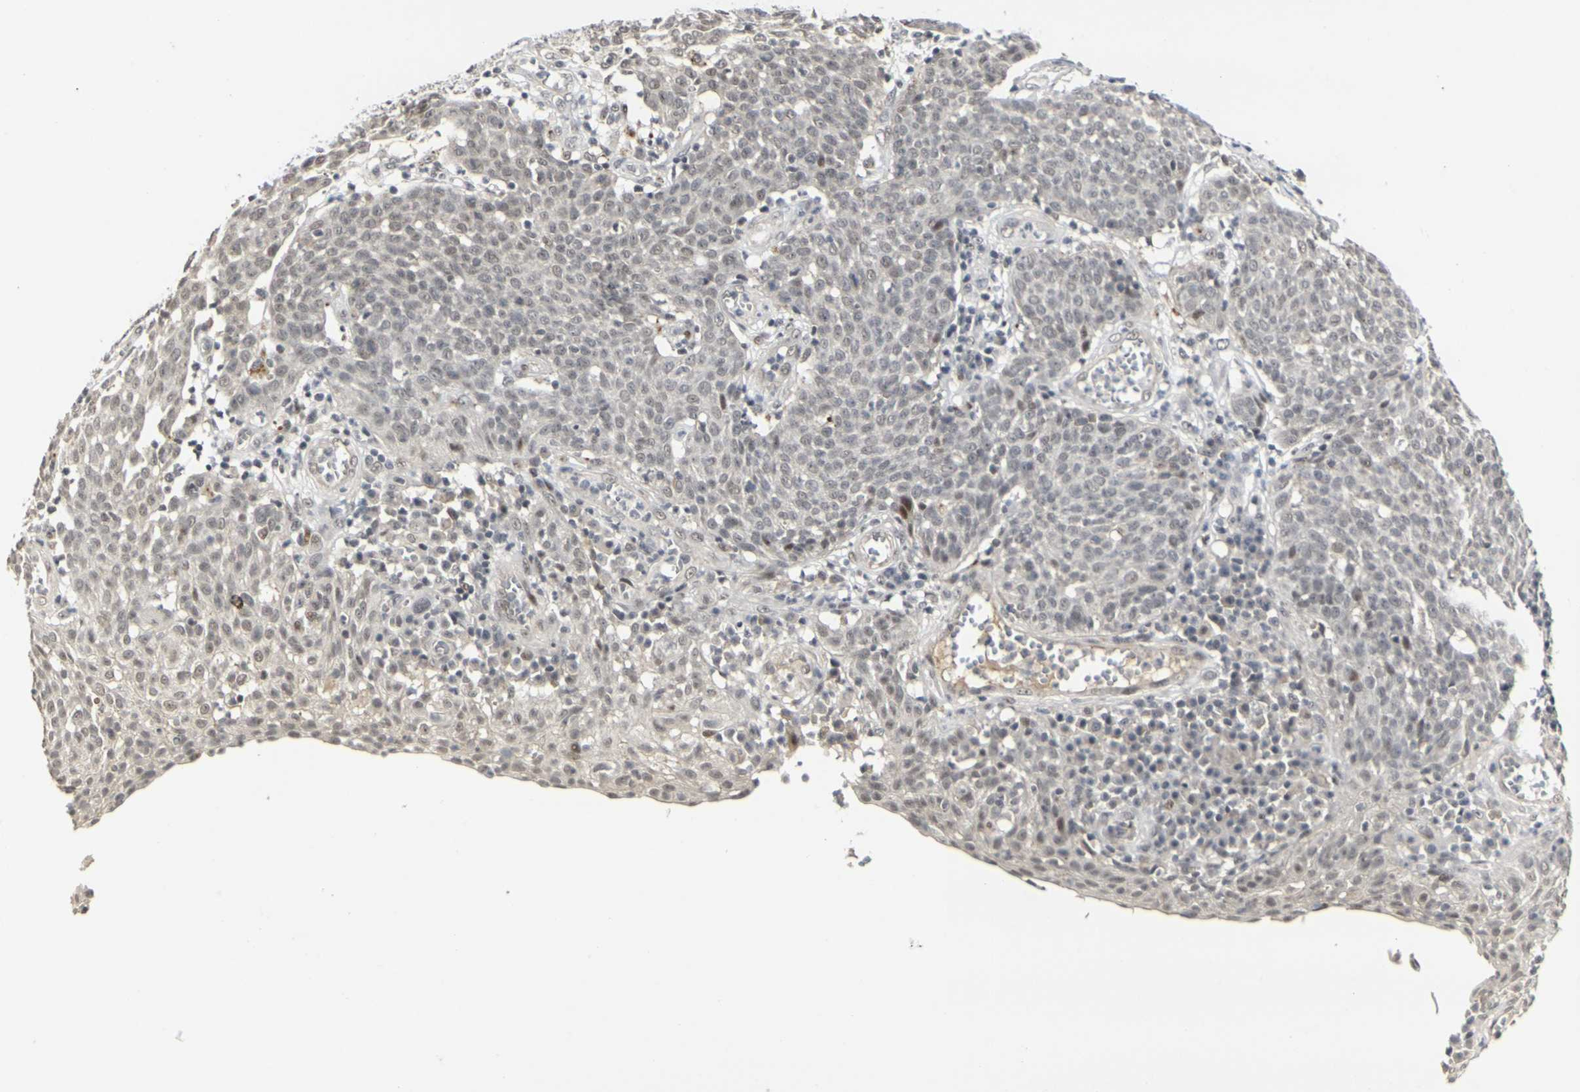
{"staining": {"intensity": "negative", "quantity": "none", "location": "none"}, "tissue": "cervical cancer", "cell_type": "Tumor cells", "image_type": "cancer", "snomed": [{"axis": "morphology", "description": "Squamous cell carcinoma, NOS"}, {"axis": "topography", "description": "Cervix"}], "caption": "This is an immunohistochemistry image of human cervical cancer (squamous cell carcinoma). There is no positivity in tumor cells.", "gene": "GPR19", "patient": {"sex": "female", "age": 34}}